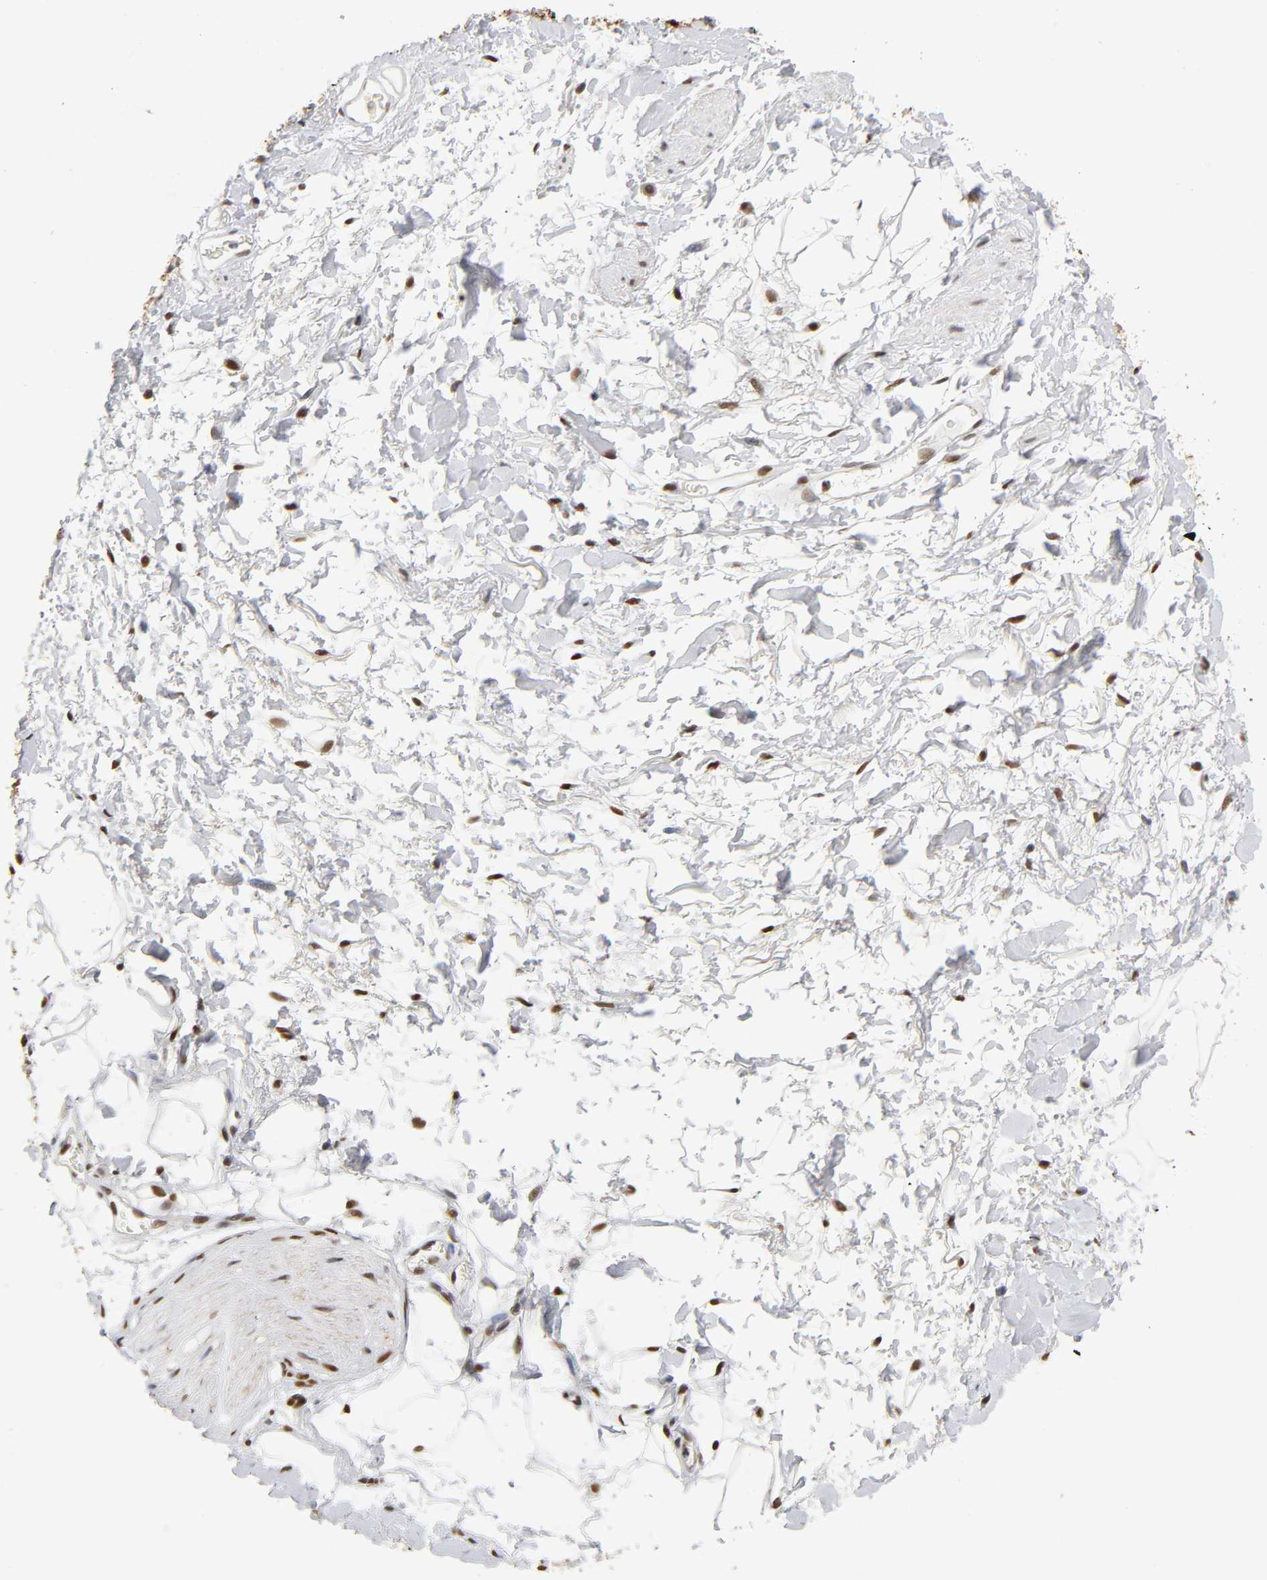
{"staining": {"intensity": "strong", "quantity": ">75%", "location": "nuclear"}, "tissue": "adipose tissue", "cell_type": "Adipocytes", "image_type": "normal", "snomed": [{"axis": "morphology", "description": "Normal tissue, NOS"}, {"axis": "topography", "description": "Soft tissue"}, {"axis": "topography", "description": "Peripheral nerve tissue"}], "caption": "The micrograph displays staining of benign adipose tissue, revealing strong nuclear protein staining (brown color) within adipocytes. (Brightfield microscopy of DAB IHC at high magnification).", "gene": "NR3C1", "patient": {"sex": "female", "age": 71}}